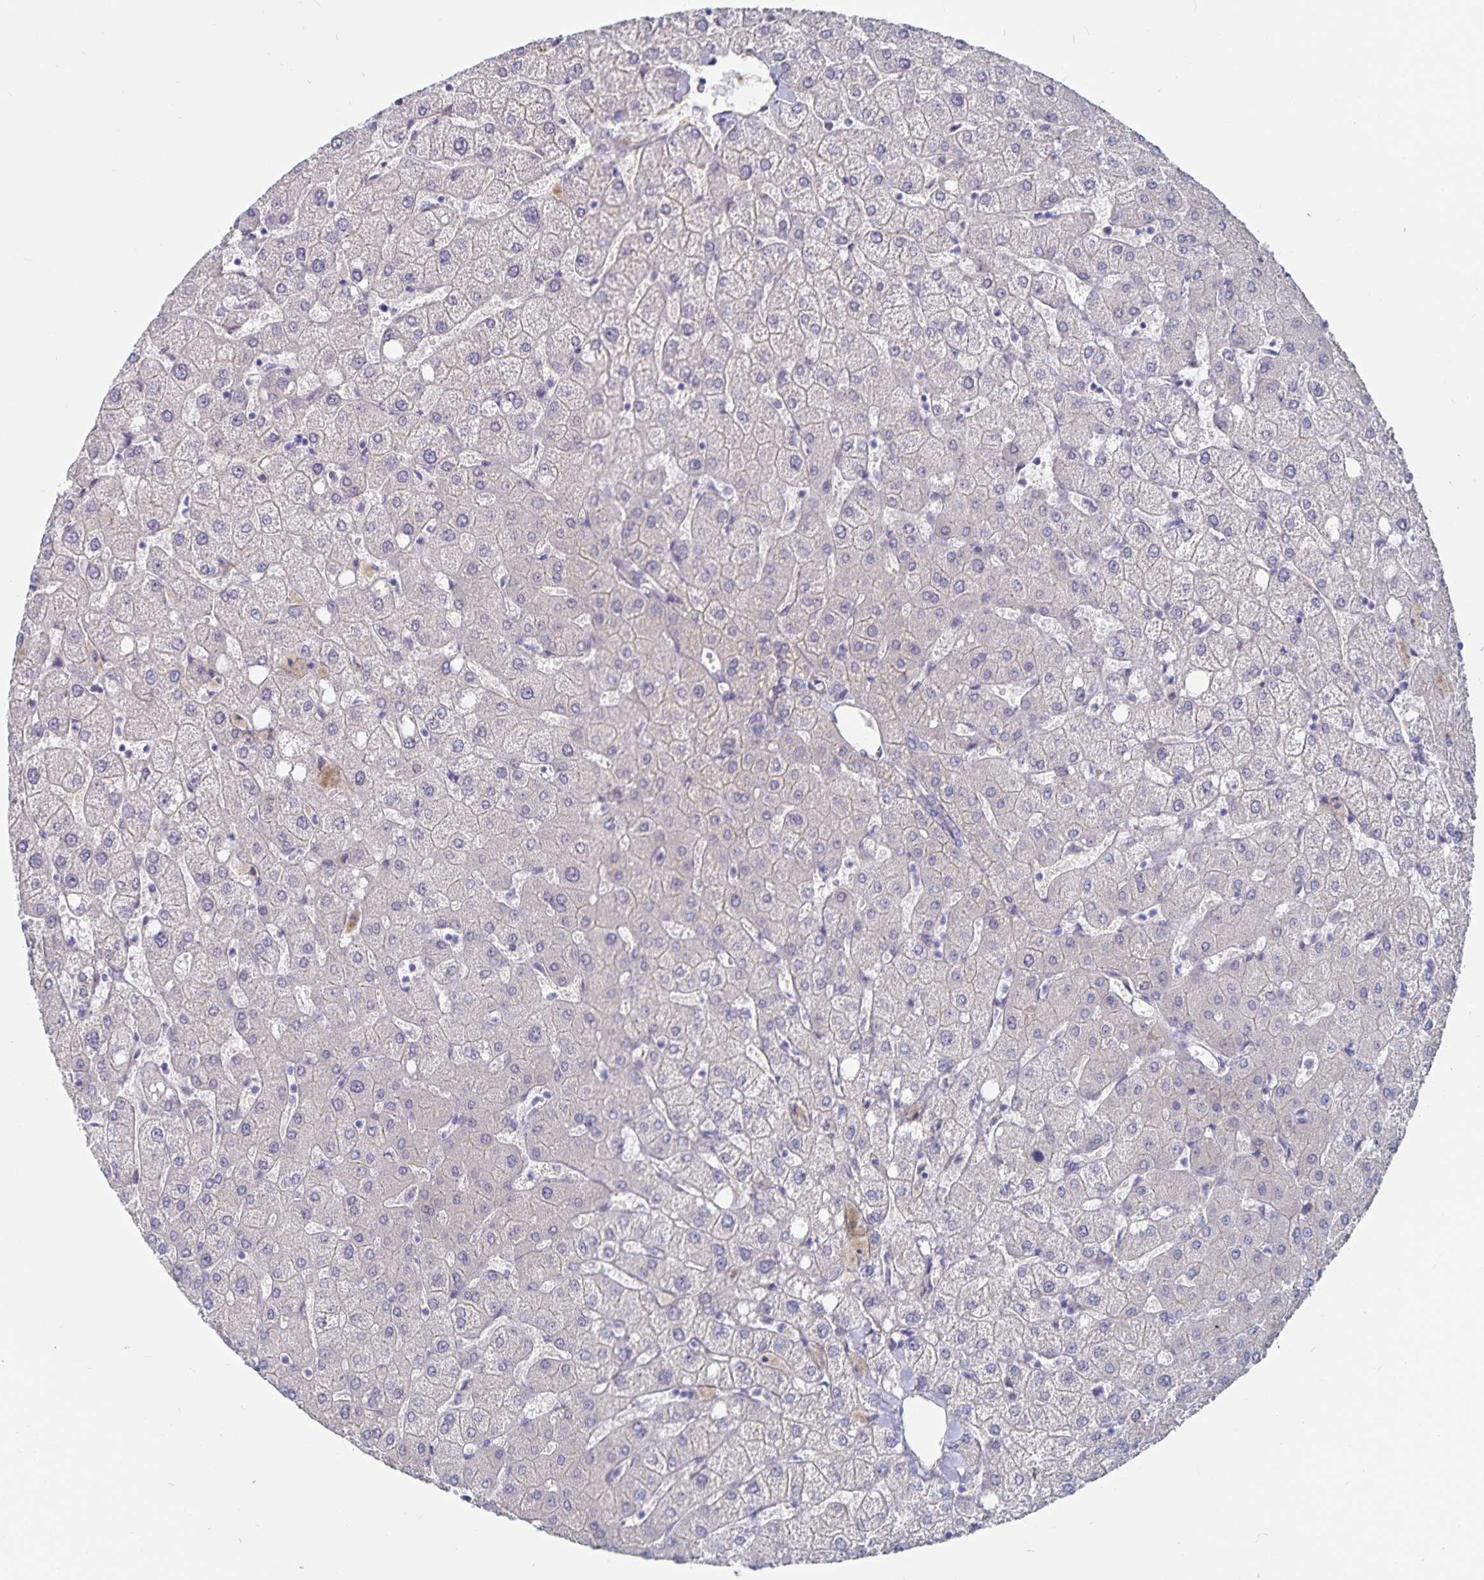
{"staining": {"intensity": "negative", "quantity": "none", "location": "none"}, "tissue": "liver", "cell_type": "Cholangiocytes", "image_type": "normal", "snomed": [{"axis": "morphology", "description": "Normal tissue, NOS"}, {"axis": "topography", "description": "Liver"}], "caption": "Protein analysis of unremarkable liver demonstrates no significant positivity in cholangiocytes.", "gene": "SSTR1", "patient": {"sex": "female", "age": 54}}